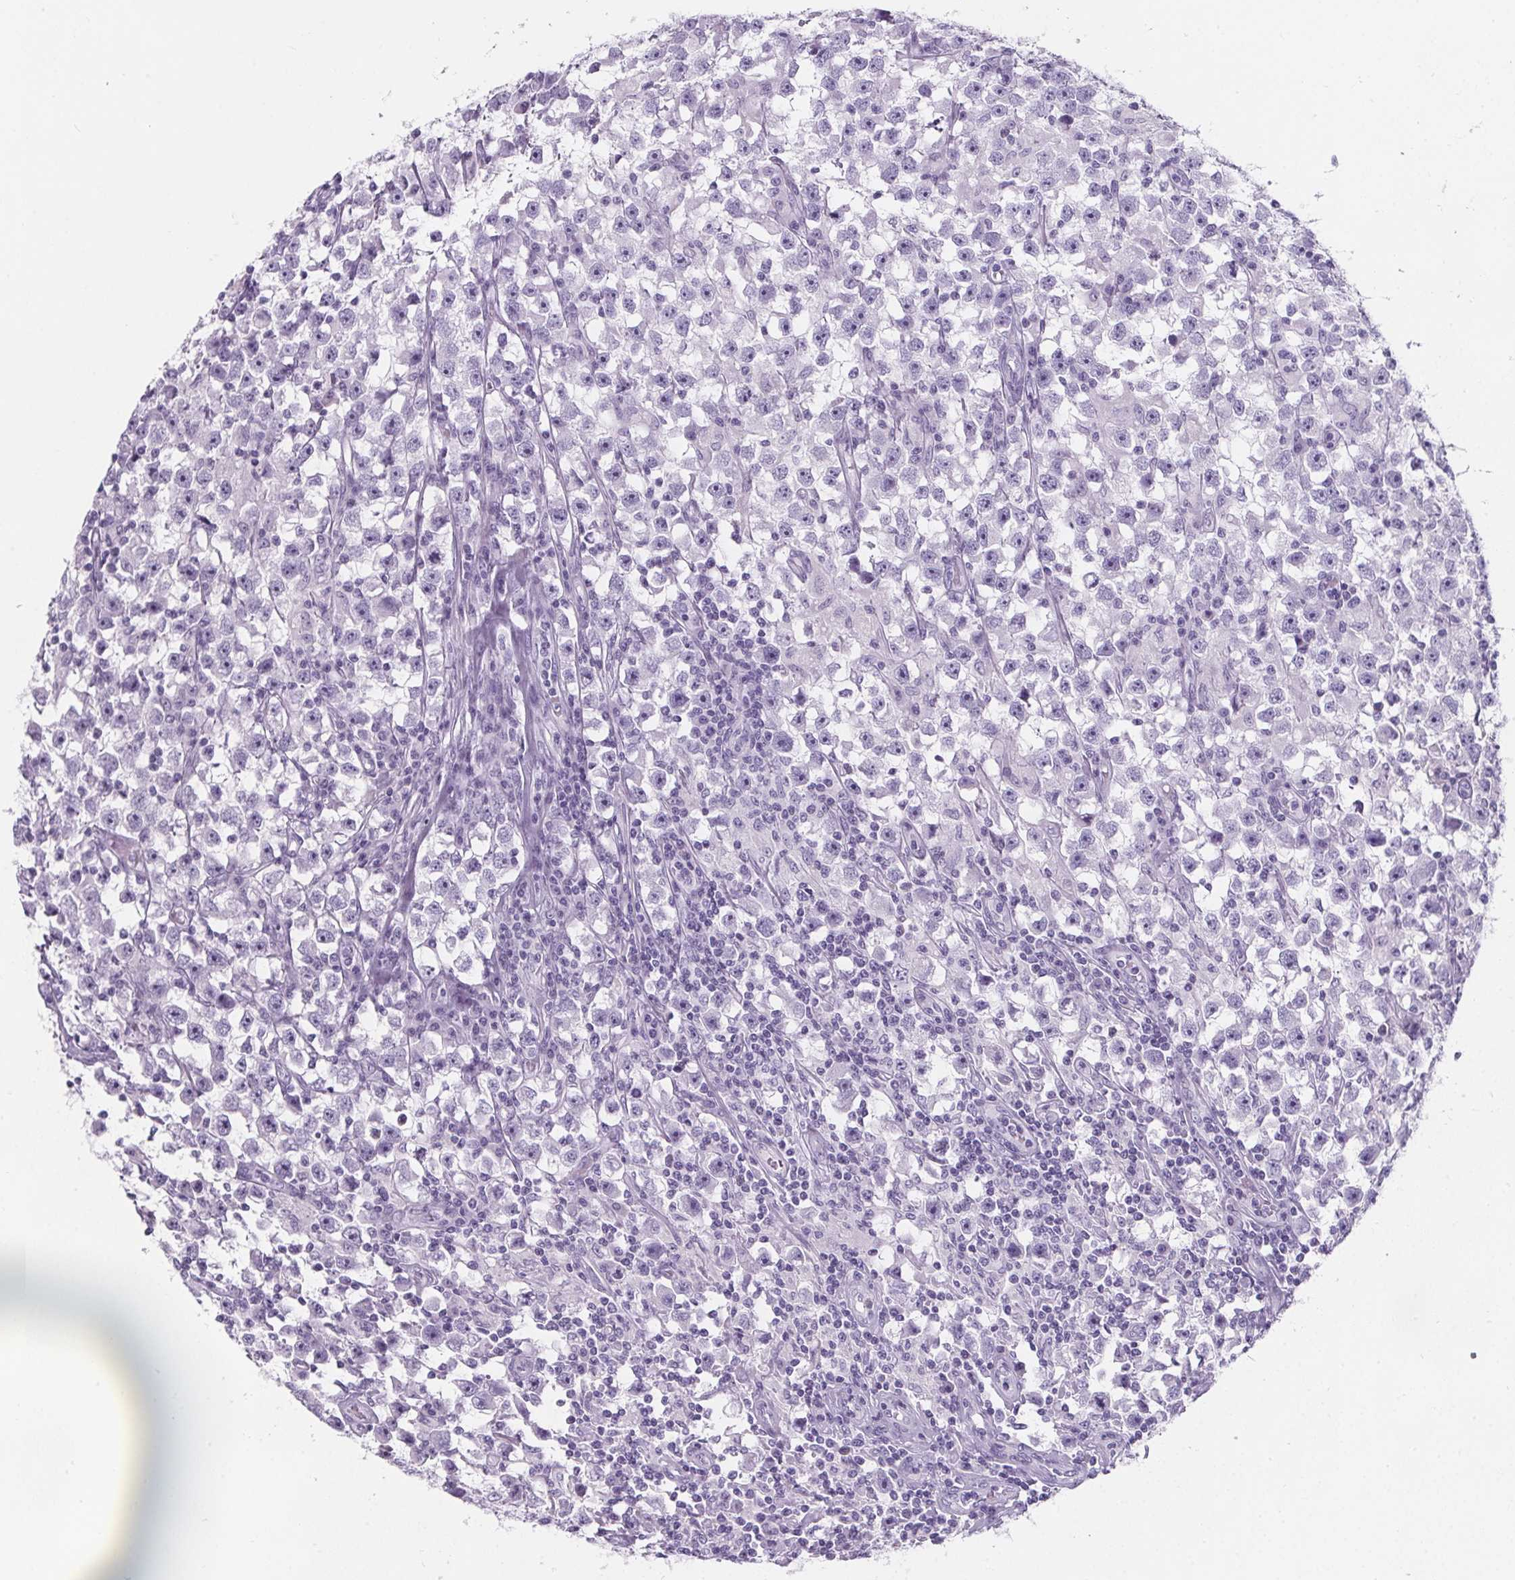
{"staining": {"intensity": "negative", "quantity": "none", "location": "none"}, "tissue": "testis cancer", "cell_type": "Tumor cells", "image_type": "cancer", "snomed": [{"axis": "morphology", "description": "Seminoma, NOS"}, {"axis": "topography", "description": "Testis"}], "caption": "Human testis cancer (seminoma) stained for a protein using immunohistochemistry (IHC) shows no positivity in tumor cells.", "gene": "ADRB1", "patient": {"sex": "male", "age": 33}}